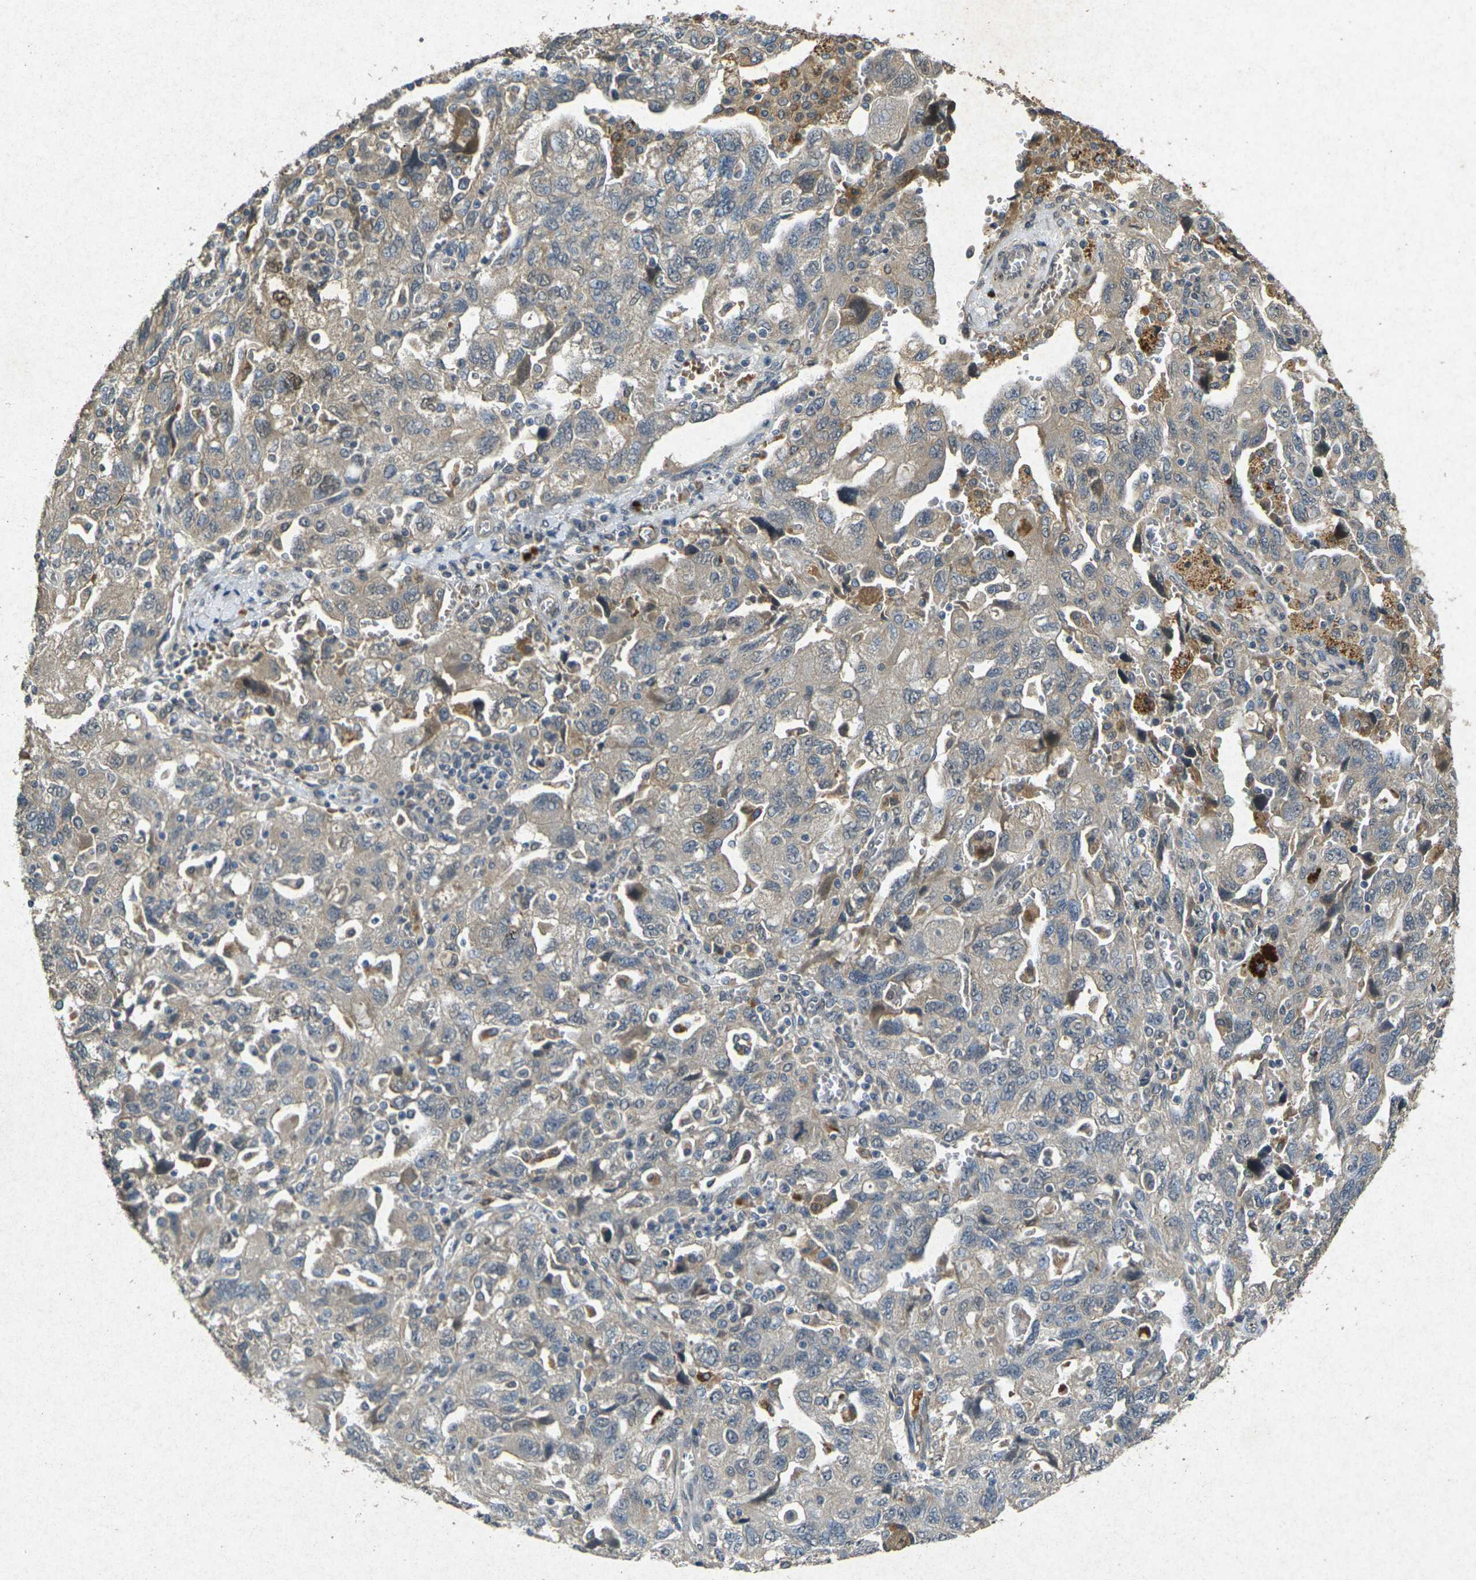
{"staining": {"intensity": "weak", "quantity": "25%-75%", "location": "cytoplasmic/membranous"}, "tissue": "ovarian cancer", "cell_type": "Tumor cells", "image_type": "cancer", "snomed": [{"axis": "morphology", "description": "Carcinoma, NOS"}, {"axis": "morphology", "description": "Cystadenocarcinoma, serous, NOS"}, {"axis": "topography", "description": "Ovary"}], "caption": "Protein expression analysis of ovarian carcinoma demonstrates weak cytoplasmic/membranous expression in approximately 25%-75% of tumor cells. Immunohistochemistry stains the protein in brown and the nuclei are stained blue.", "gene": "RGMA", "patient": {"sex": "female", "age": 69}}